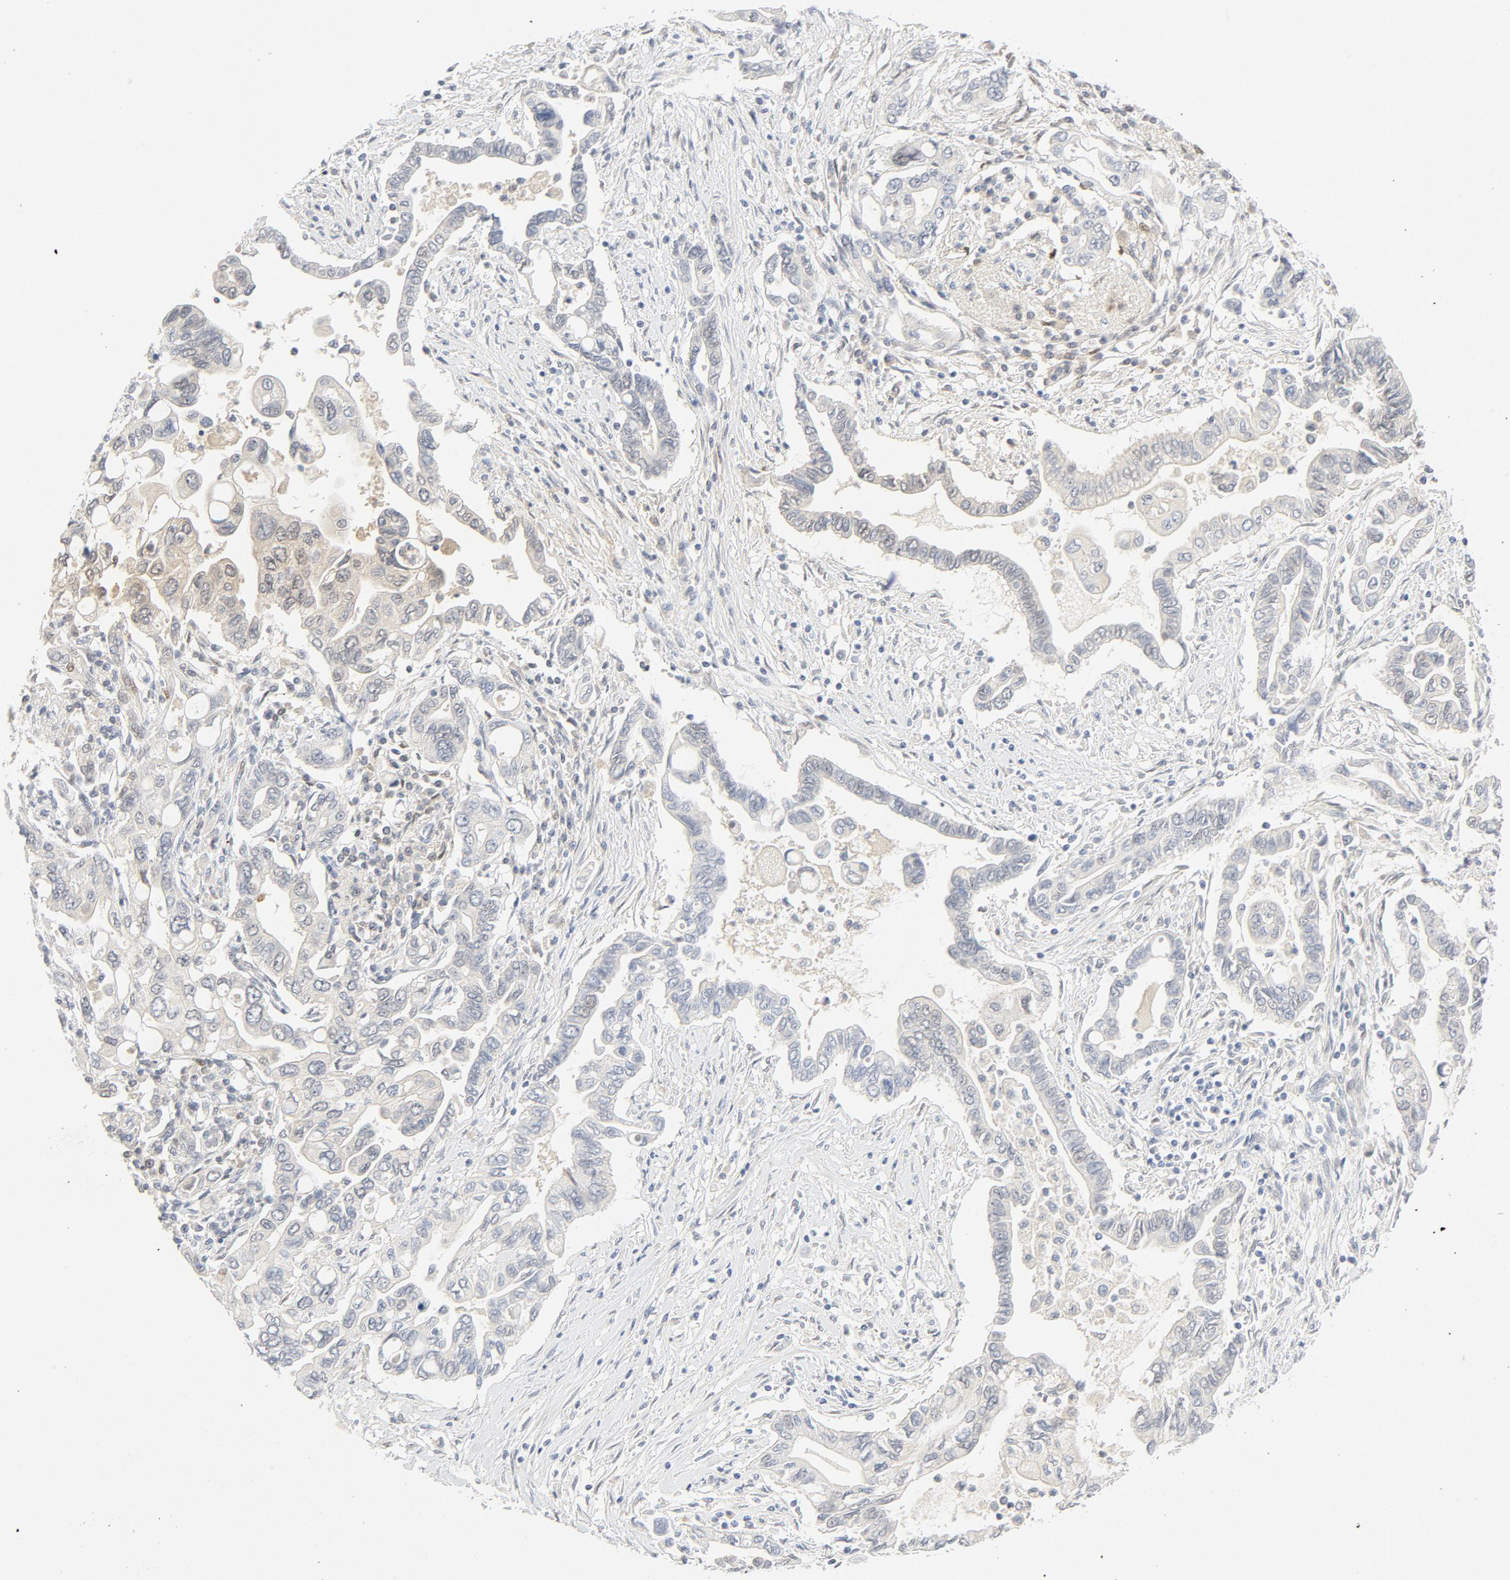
{"staining": {"intensity": "weak", "quantity": "<25%", "location": "cytoplasmic/membranous"}, "tissue": "pancreatic cancer", "cell_type": "Tumor cells", "image_type": "cancer", "snomed": [{"axis": "morphology", "description": "Adenocarcinoma, NOS"}, {"axis": "topography", "description": "Pancreas"}], "caption": "Tumor cells are negative for protein expression in human pancreatic cancer.", "gene": "PGM1", "patient": {"sex": "female", "age": 57}}